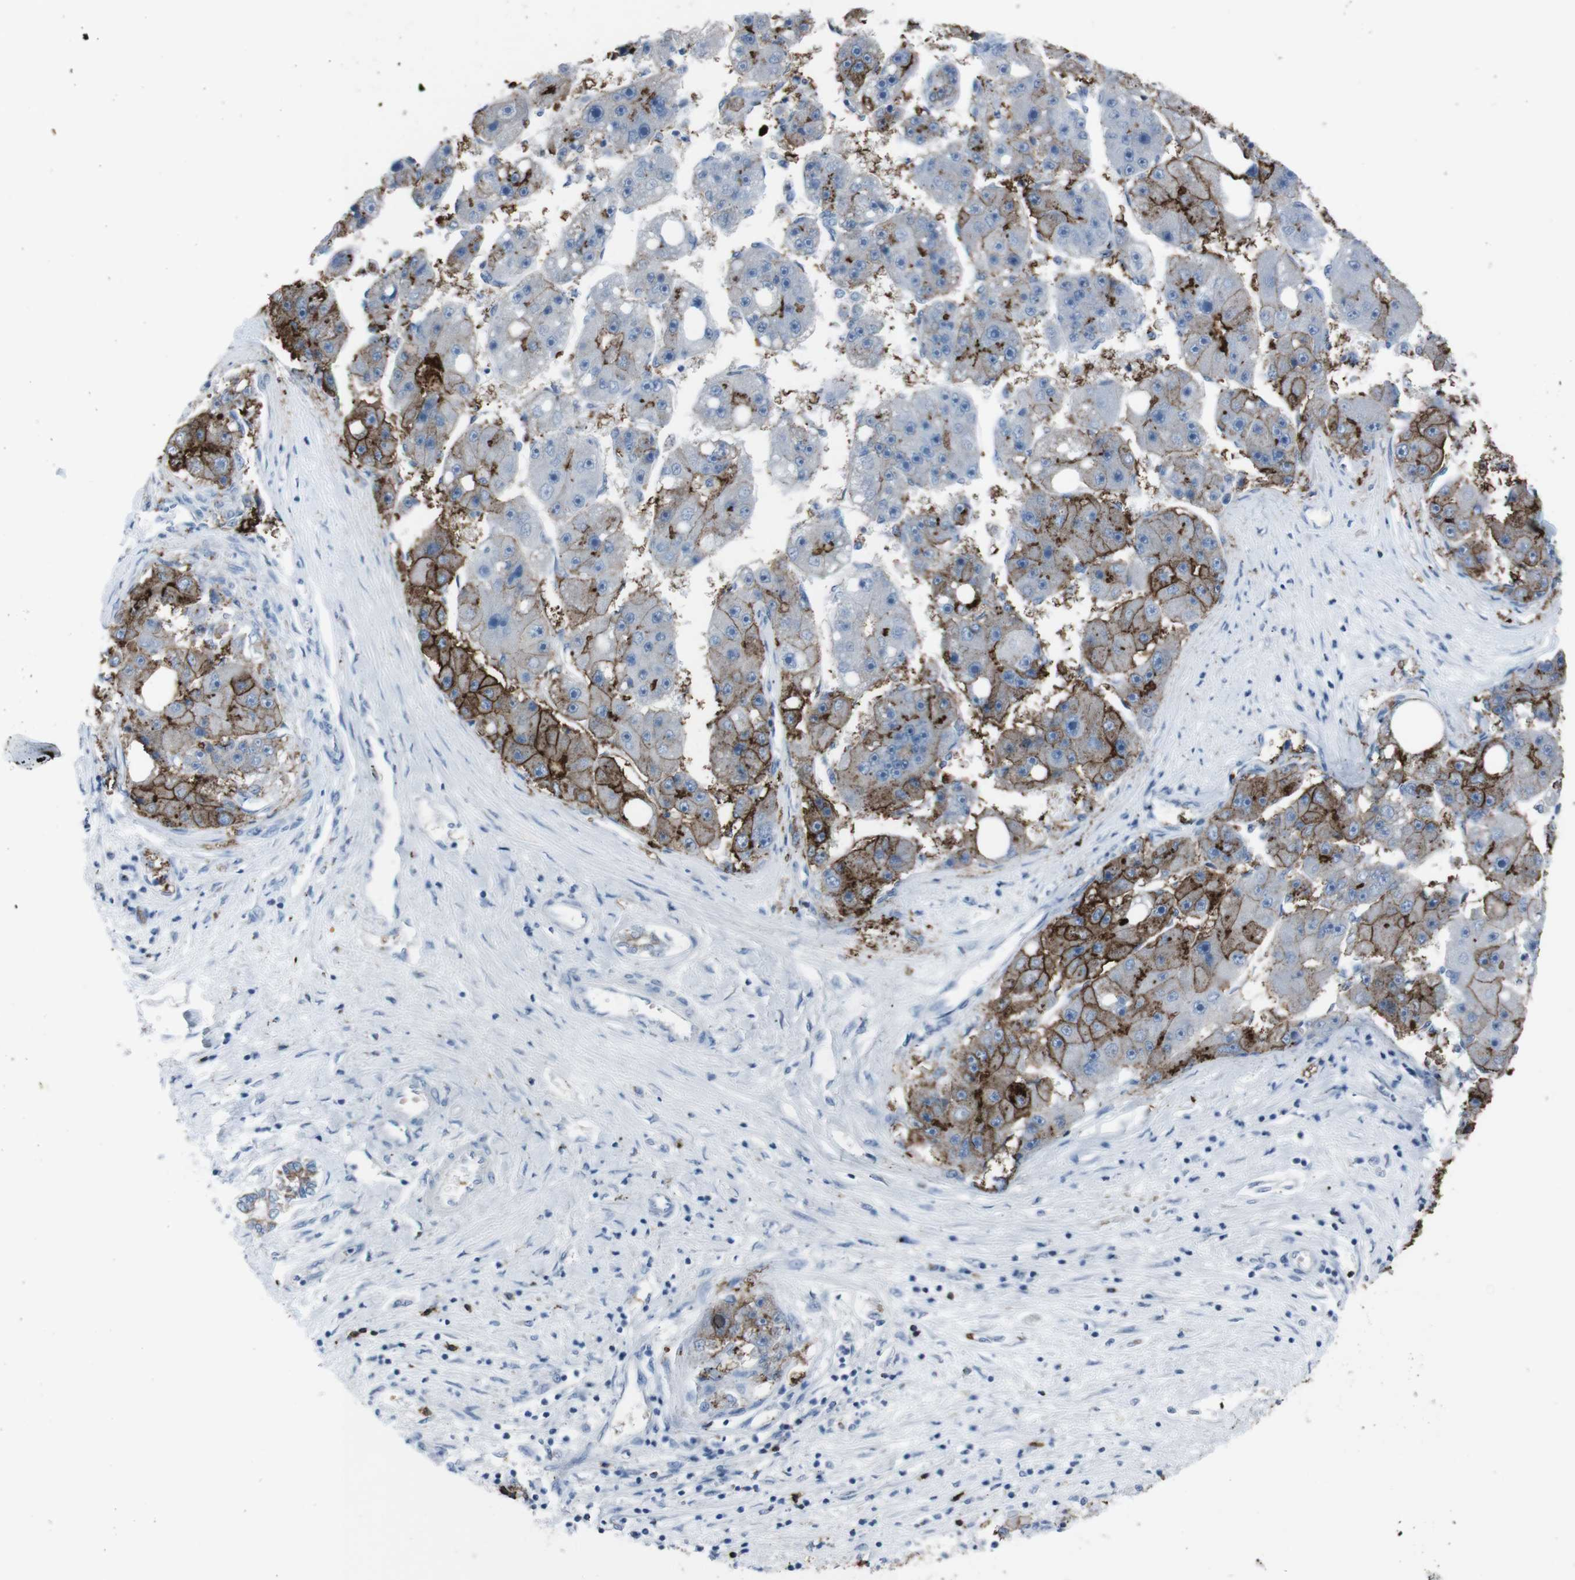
{"staining": {"intensity": "strong", "quantity": "25%-75%", "location": "cytoplasmic/membranous"}, "tissue": "liver cancer", "cell_type": "Tumor cells", "image_type": "cancer", "snomed": [{"axis": "morphology", "description": "Carcinoma, Hepatocellular, NOS"}, {"axis": "topography", "description": "Liver"}], "caption": "Liver hepatocellular carcinoma stained for a protein (brown) demonstrates strong cytoplasmic/membranous positive positivity in about 25%-75% of tumor cells.", "gene": "ST6GAL1", "patient": {"sex": "female", "age": 61}}